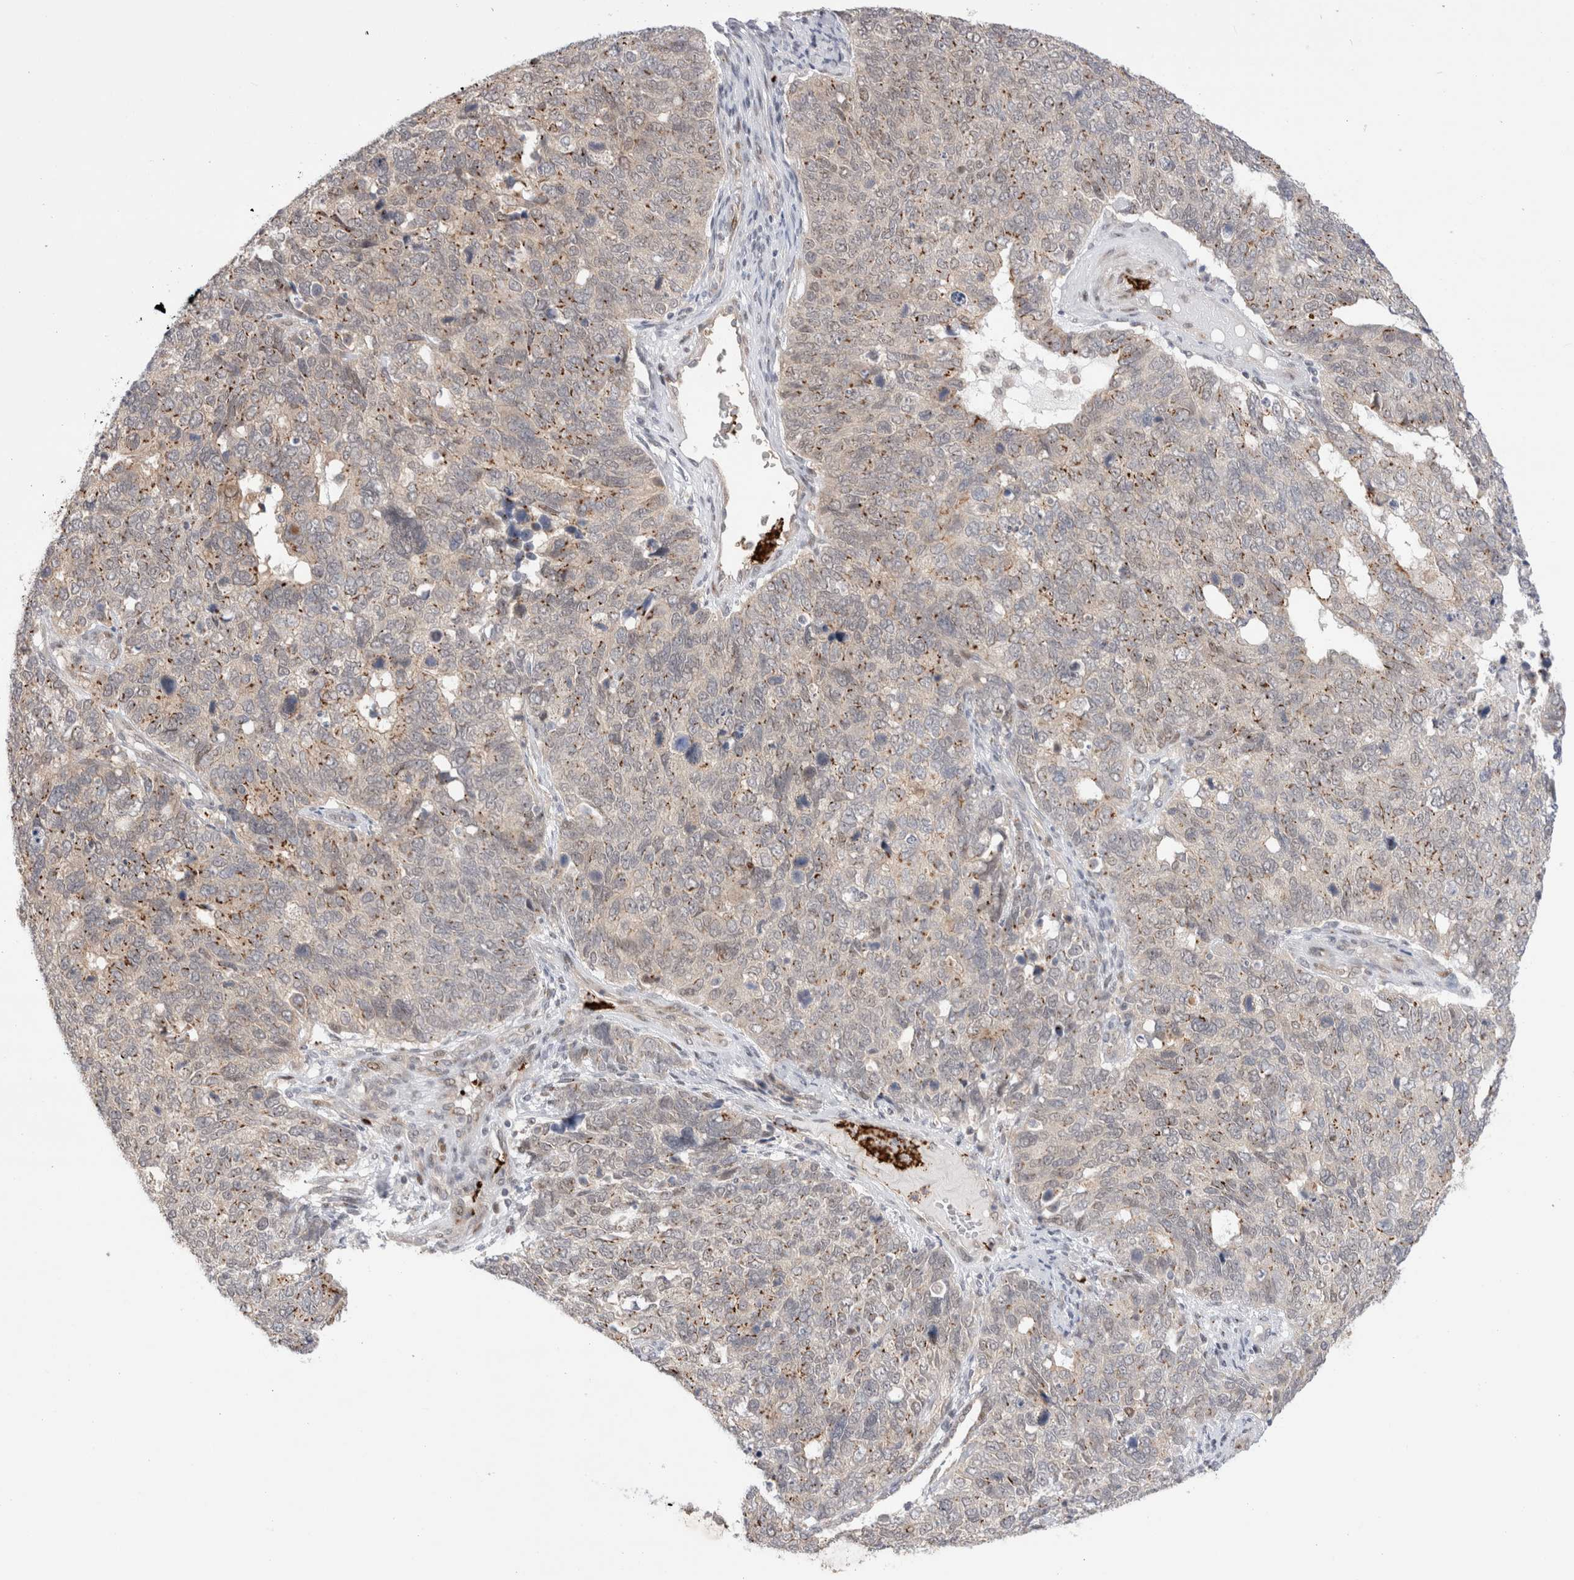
{"staining": {"intensity": "moderate", "quantity": "25%-75%", "location": "cytoplasmic/membranous"}, "tissue": "cervical cancer", "cell_type": "Tumor cells", "image_type": "cancer", "snomed": [{"axis": "morphology", "description": "Squamous cell carcinoma, NOS"}, {"axis": "topography", "description": "Cervix"}], "caption": "IHC histopathology image of neoplastic tissue: squamous cell carcinoma (cervical) stained using IHC displays medium levels of moderate protein expression localized specifically in the cytoplasmic/membranous of tumor cells, appearing as a cytoplasmic/membranous brown color.", "gene": "VPS28", "patient": {"sex": "female", "age": 63}}